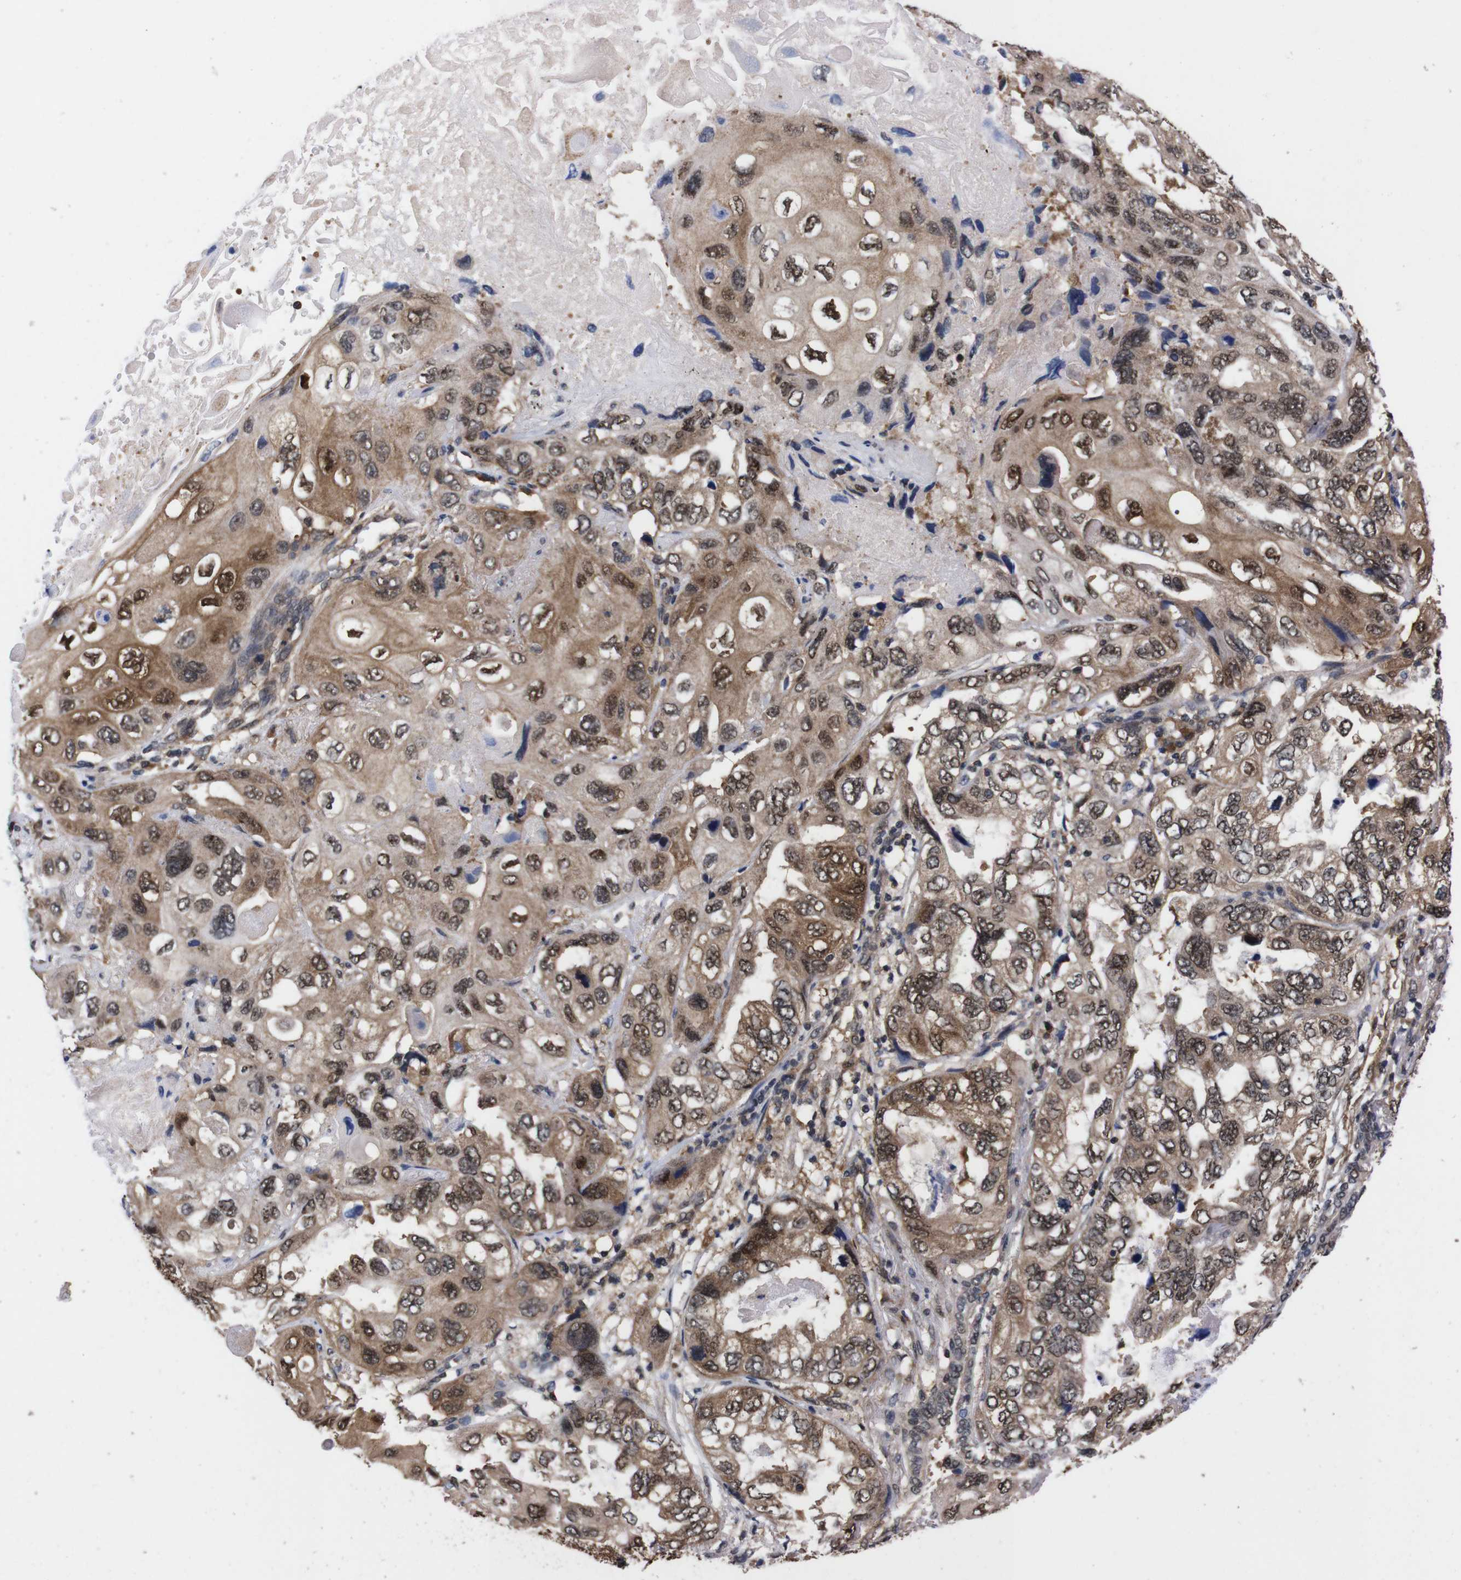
{"staining": {"intensity": "moderate", "quantity": ">75%", "location": "cytoplasmic/membranous,nuclear"}, "tissue": "lung cancer", "cell_type": "Tumor cells", "image_type": "cancer", "snomed": [{"axis": "morphology", "description": "Squamous cell carcinoma, NOS"}, {"axis": "topography", "description": "Lung"}], "caption": "Lung cancer (squamous cell carcinoma) was stained to show a protein in brown. There is medium levels of moderate cytoplasmic/membranous and nuclear expression in about >75% of tumor cells.", "gene": "UBQLN2", "patient": {"sex": "female", "age": 73}}